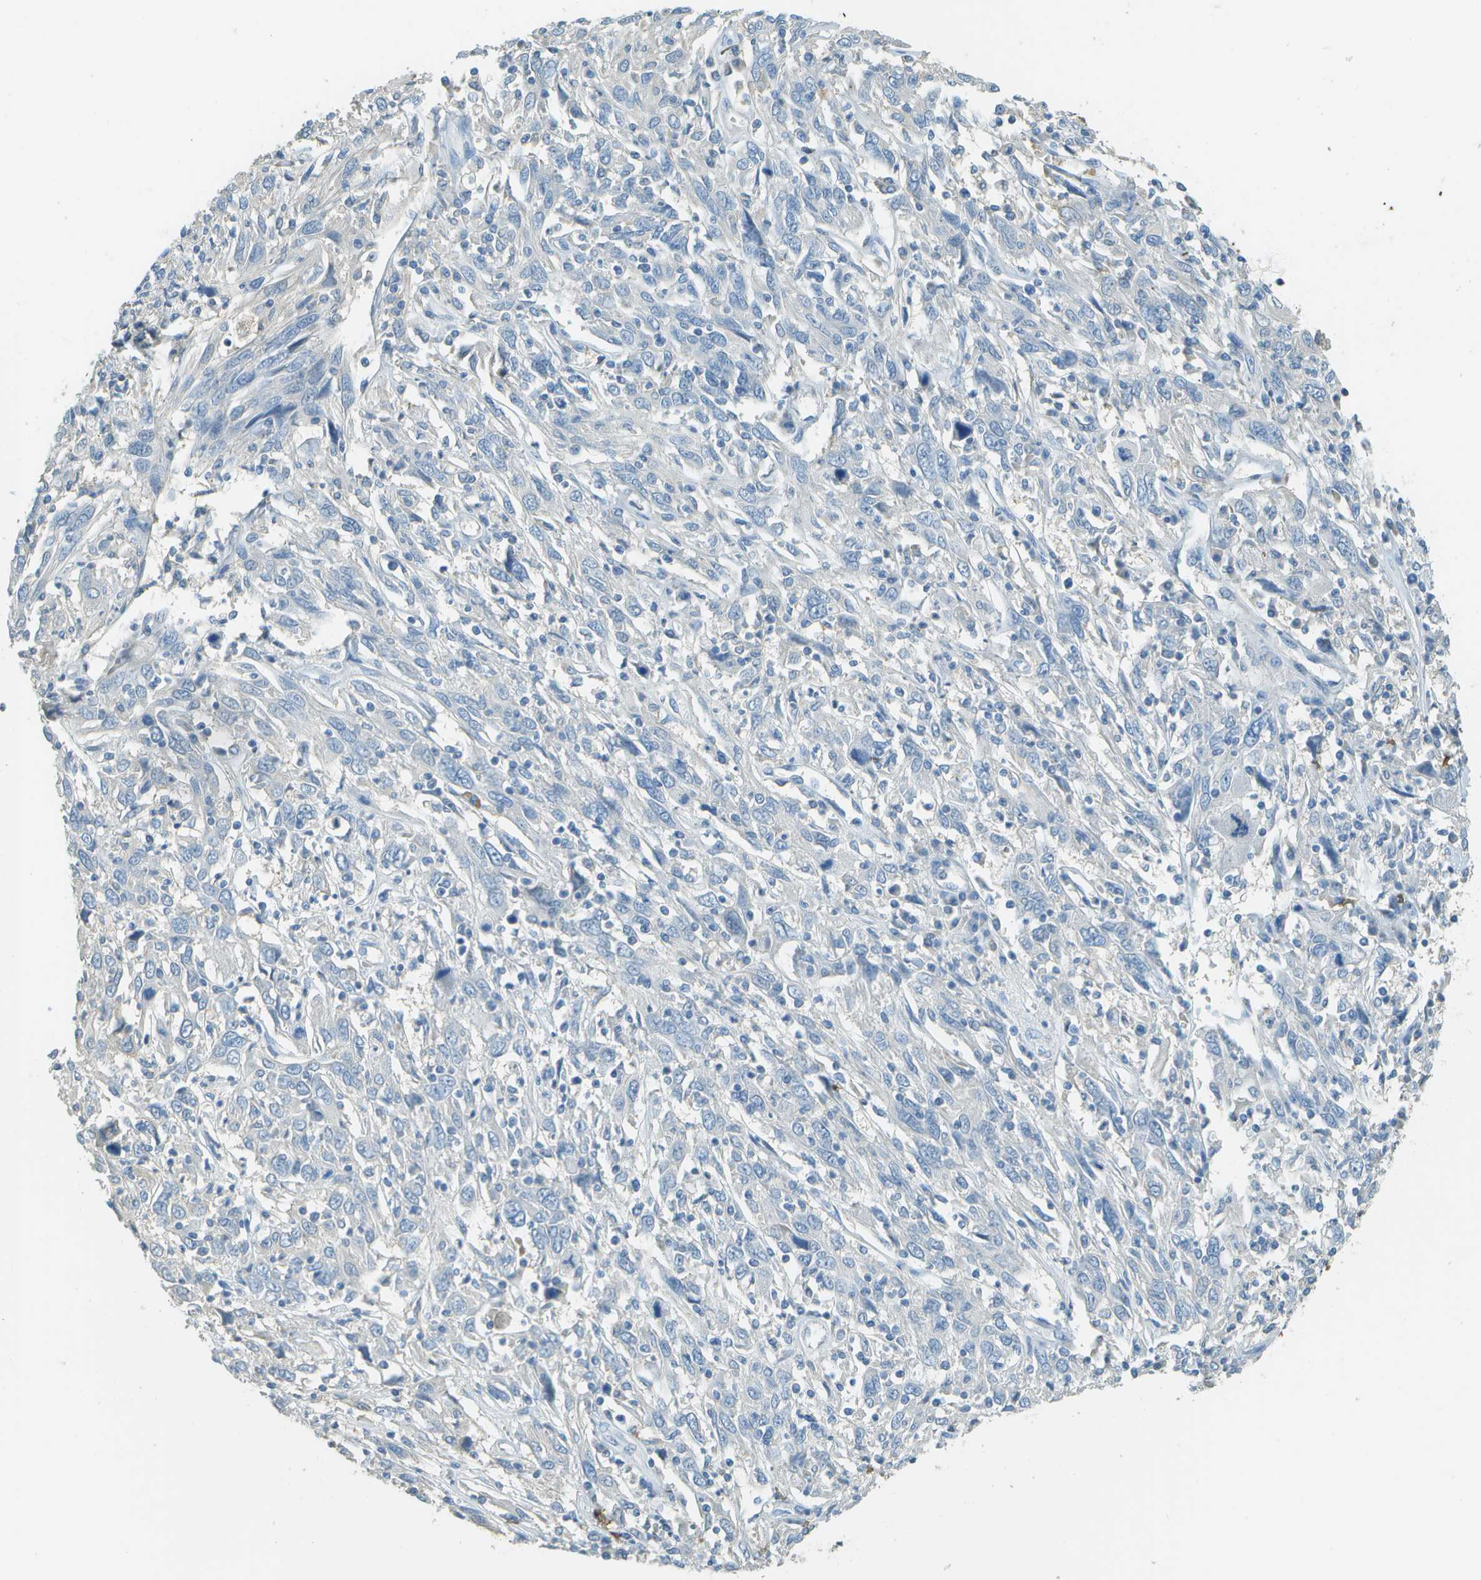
{"staining": {"intensity": "negative", "quantity": "none", "location": "none"}, "tissue": "cervical cancer", "cell_type": "Tumor cells", "image_type": "cancer", "snomed": [{"axis": "morphology", "description": "Squamous cell carcinoma, NOS"}, {"axis": "topography", "description": "Cervix"}], "caption": "DAB (3,3'-diaminobenzidine) immunohistochemical staining of human cervical cancer (squamous cell carcinoma) demonstrates no significant staining in tumor cells. (DAB IHC, high magnification).", "gene": "DCN", "patient": {"sex": "female", "age": 46}}